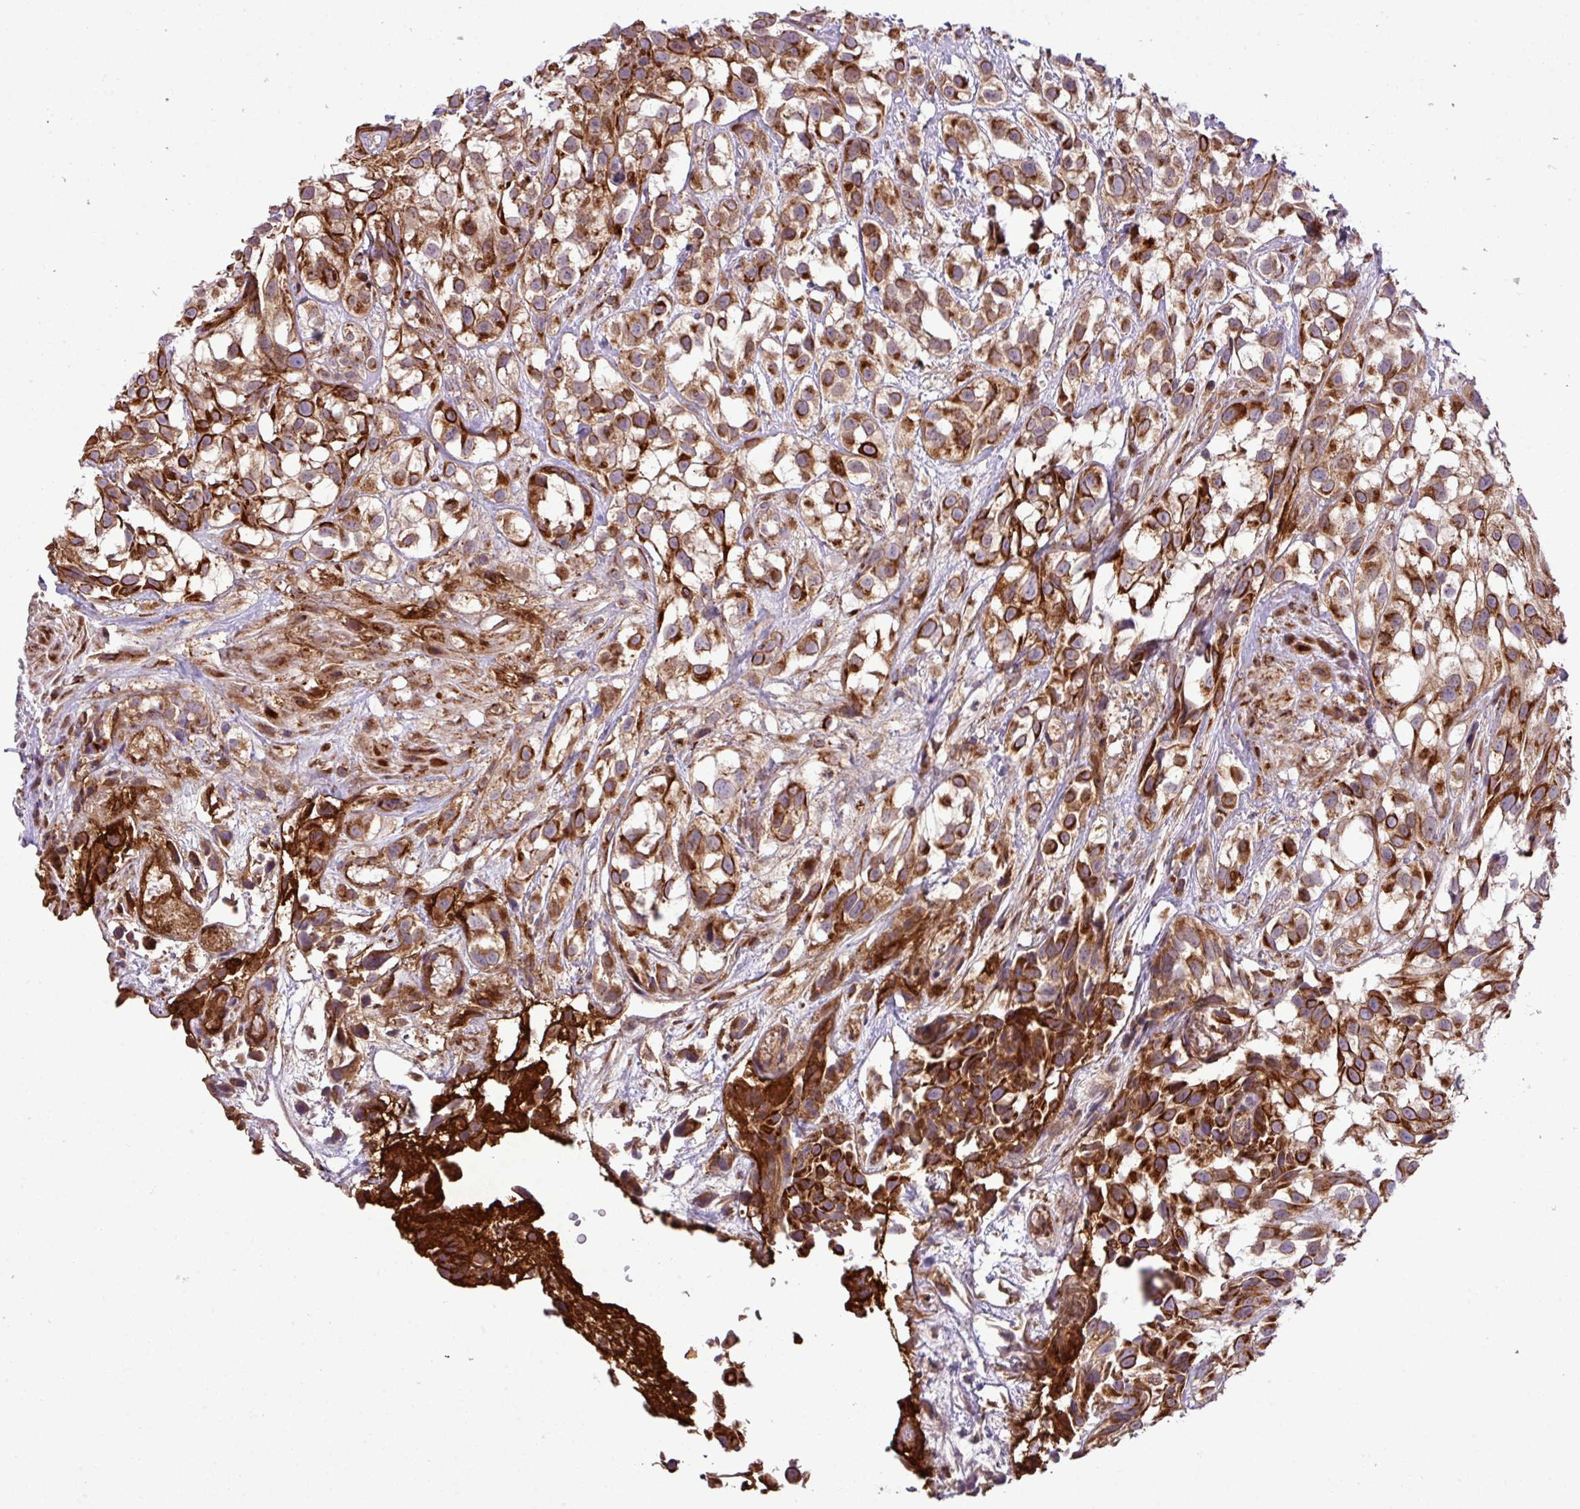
{"staining": {"intensity": "strong", "quantity": ">75%", "location": "cytoplasmic/membranous"}, "tissue": "urothelial cancer", "cell_type": "Tumor cells", "image_type": "cancer", "snomed": [{"axis": "morphology", "description": "Urothelial carcinoma, High grade"}, {"axis": "topography", "description": "Urinary bladder"}], "caption": "High-grade urothelial carcinoma stained for a protein displays strong cytoplasmic/membranous positivity in tumor cells.", "gene": "ZNF569", "patient": {"sex": "male", "age": 56}}